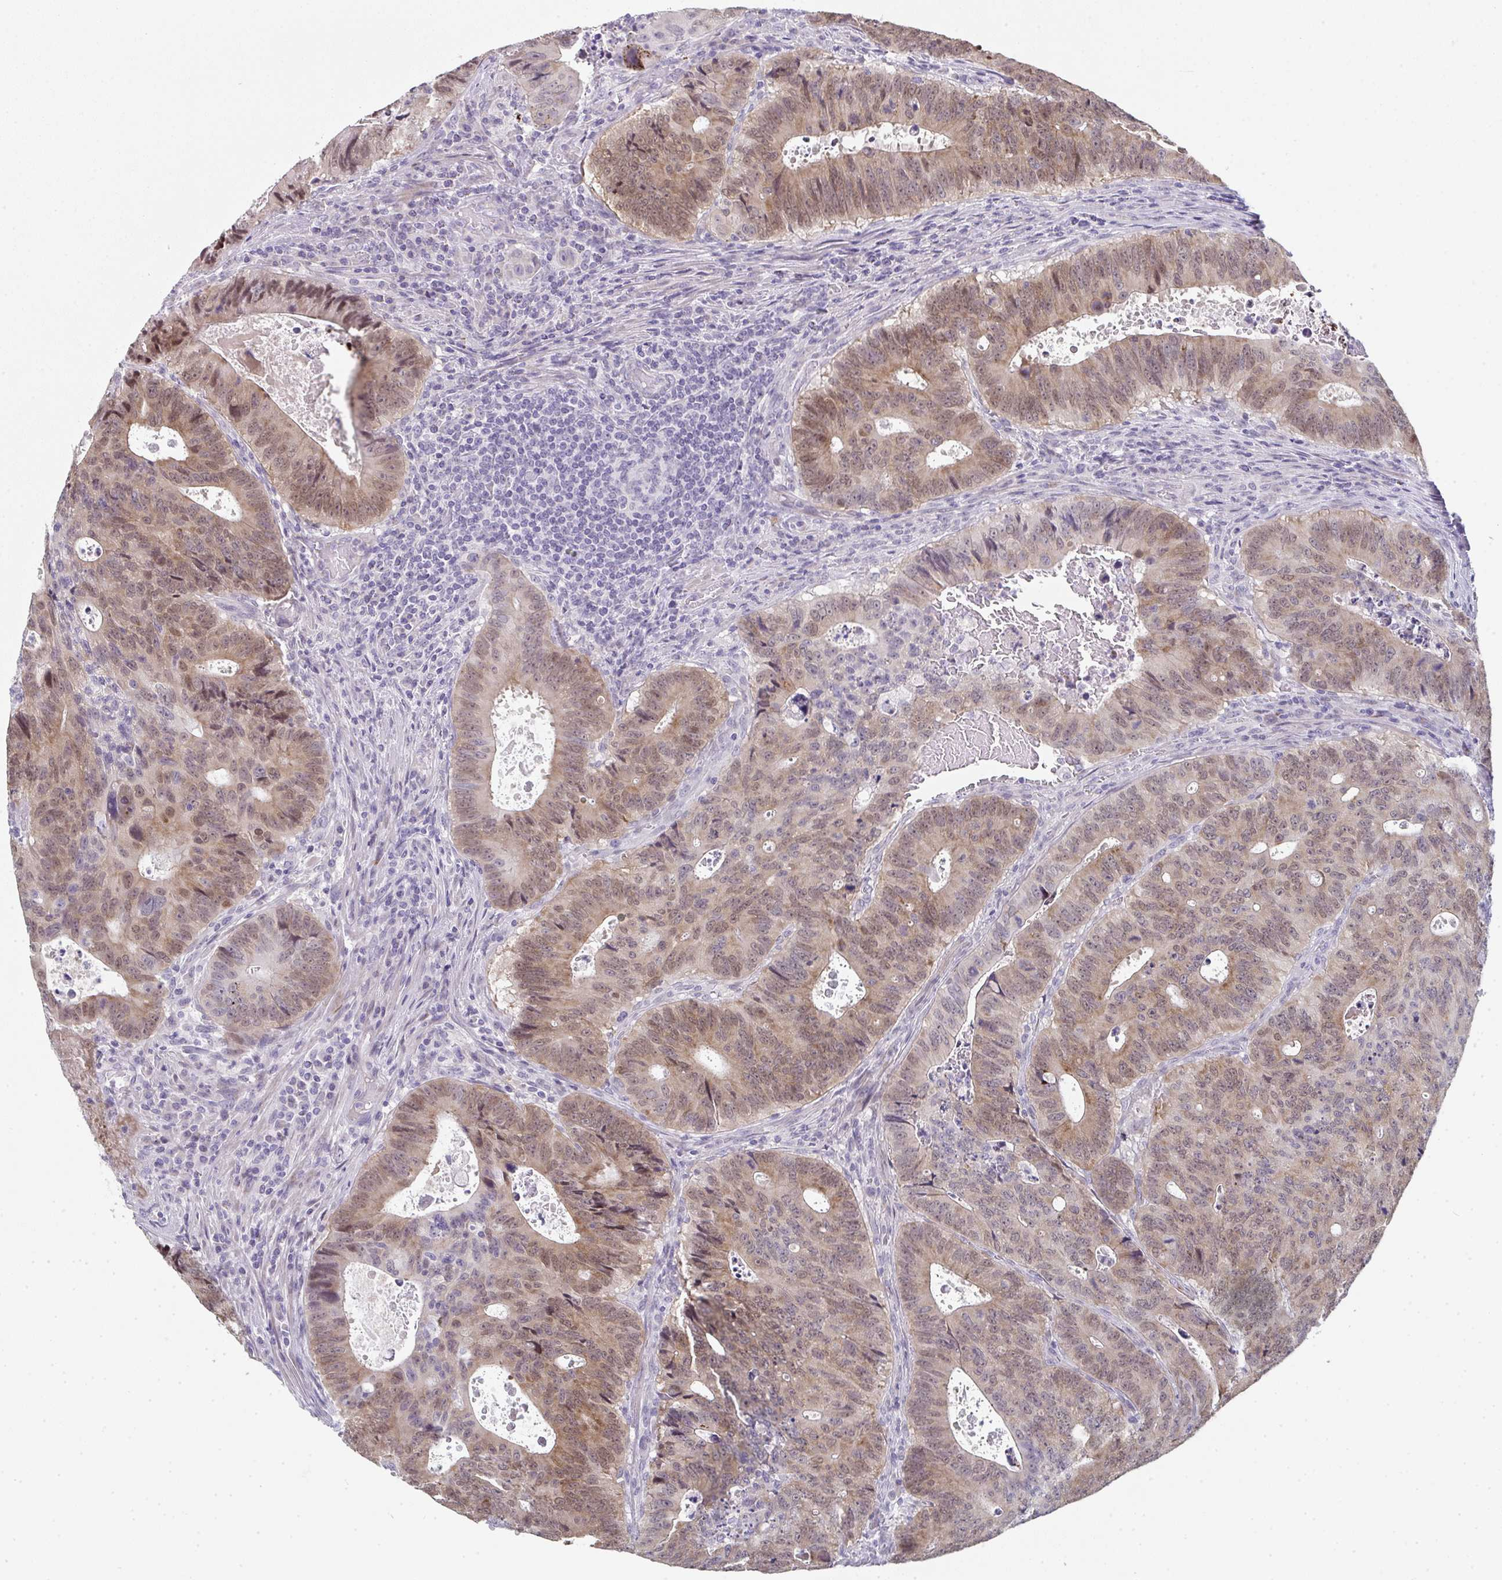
{"staining": {"intensity": "moderate", "quantity": ">75%", "location": "cytoplasmic/membranous,nuclear"}, "tissue": "colorectal cancer", "cell_type": "Tumor cells", "image_type": "cancer", "snomed": [{"axis": "morphology", "description": "Adenocarcinoma, NOS"}, {"axis": "topography", "description": "Colon"}], "caption": "Colorectal cancer tissue reveals moderate cytoplasmic/membranous and nuclear expression in about >75% of tumor cells, visualized by immunohistochemistry. The staining is performed using DAB brown chromogen to label protein expression. The nuclei are counter-stained blue using hematoxylin.", "gene": "A1CF", "patient": {"sex": "male", "age": 62}}